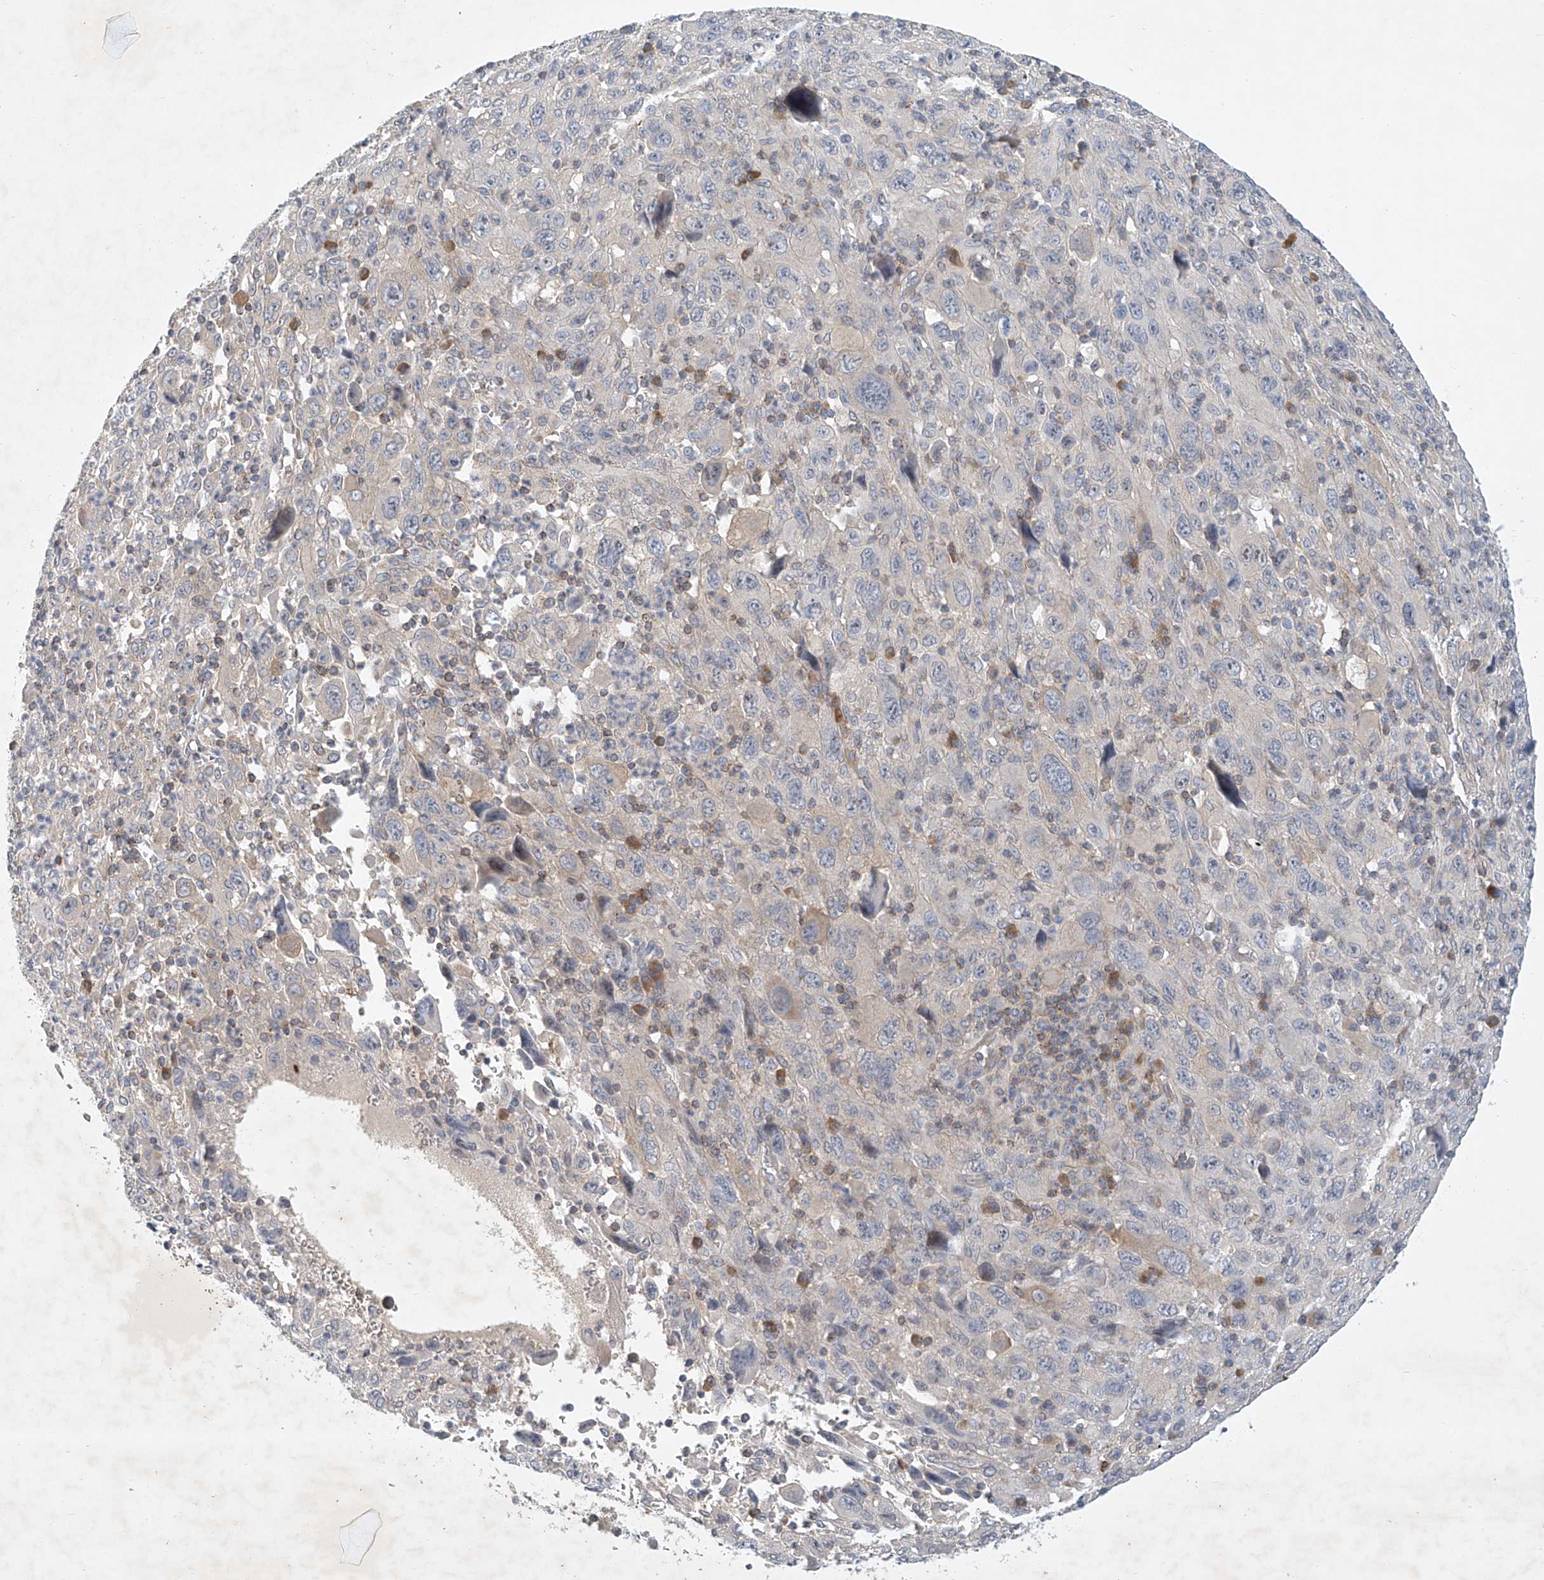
{"staining": {"intensity": "negative", "quantity": "none", "location": "none"}, "tissue": "melanoma", "cell_type": "Tumor cells", "image_type": "cancer", "snomed": [{"axis": "morphology", "description": "Malignant melanoma, Metastatic site"}, {"axis": "topography", "description": "Skin"}], "caption": "This is an immunohistochemistry histopathology image of human malignant melanoma (metastatic site). There is no expression in tumor cells.", "gene": "CARMIL1", "patient": {"sex": "female", "age": 56}}